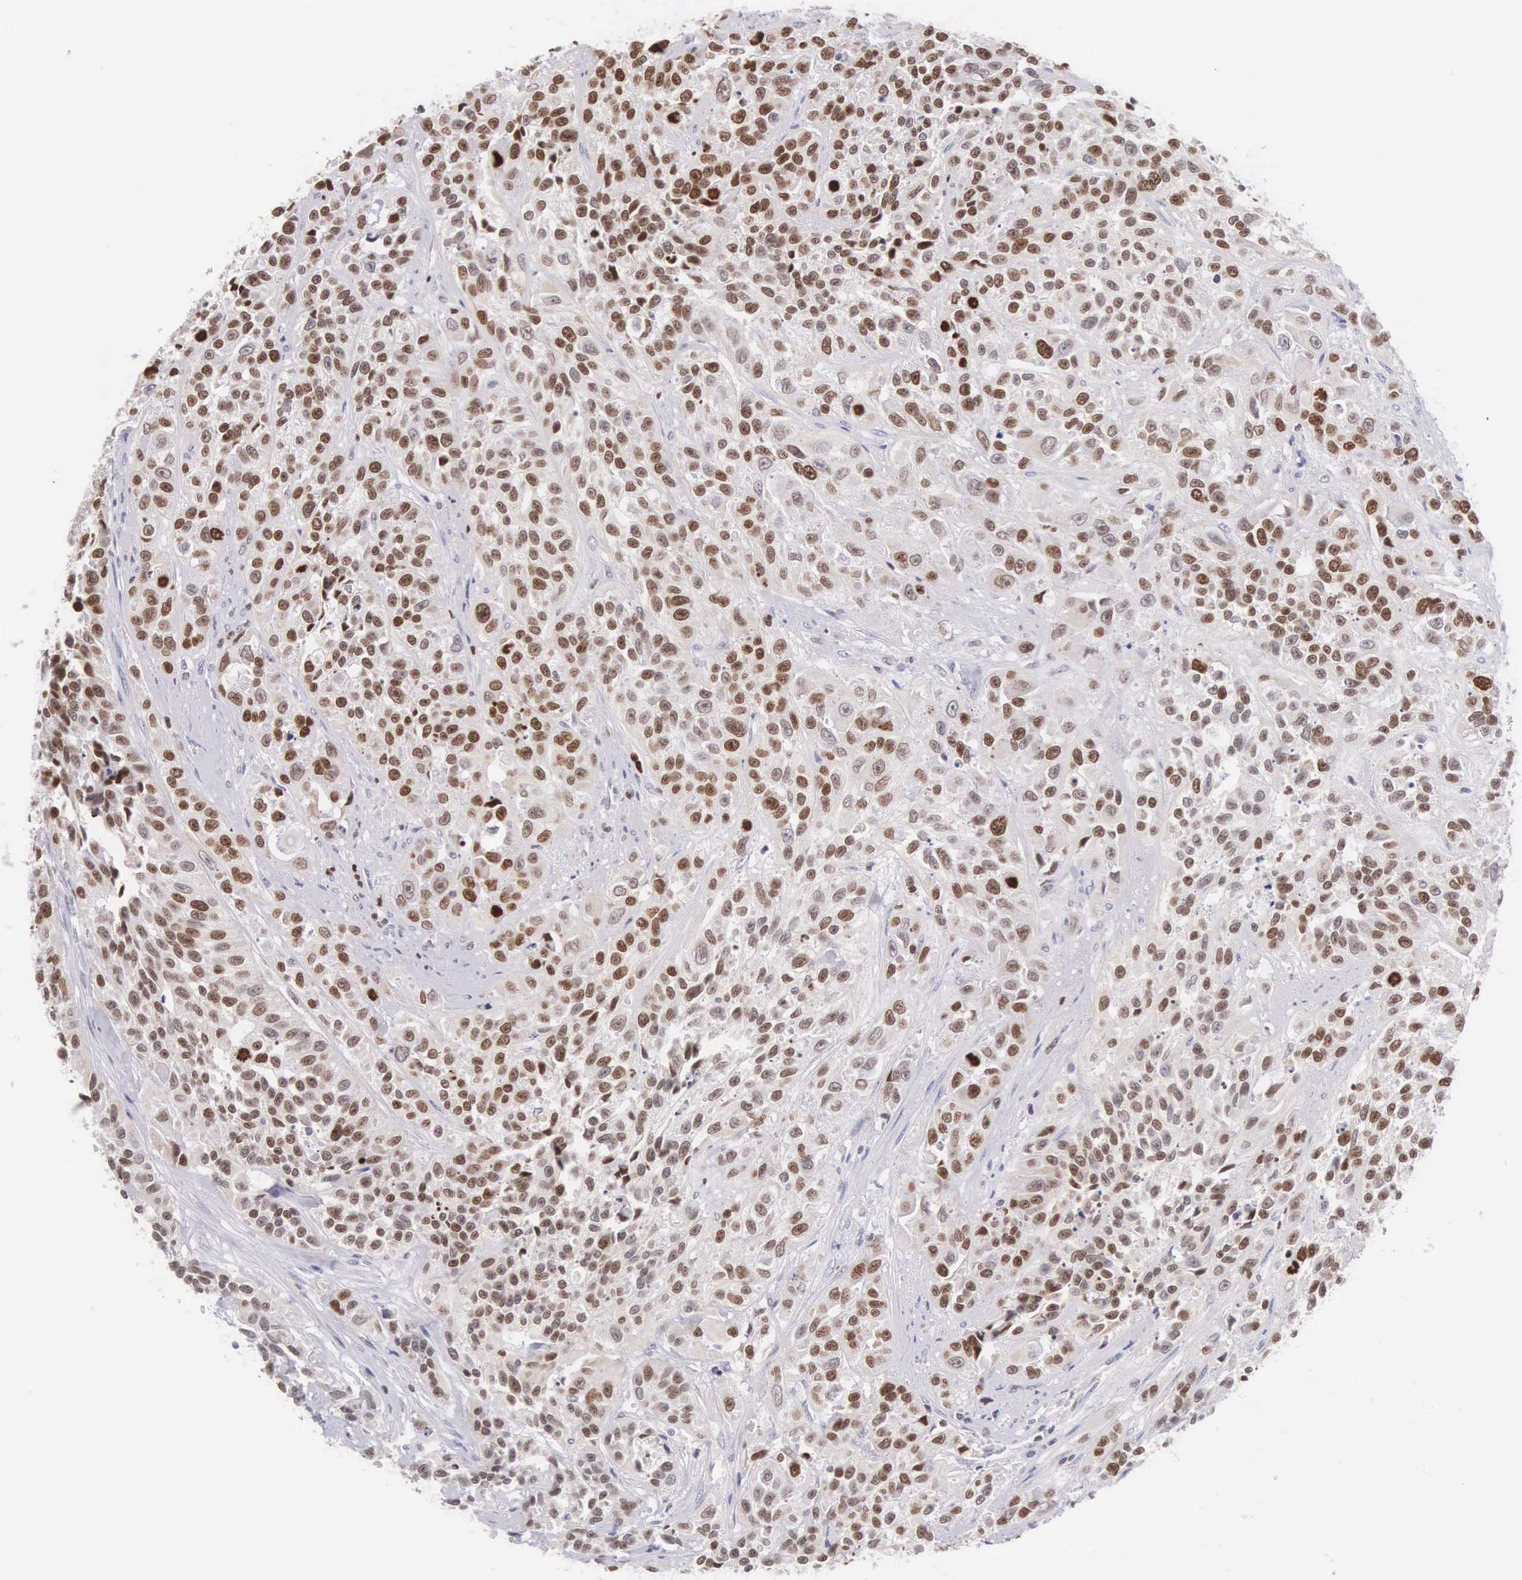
{"staining": {"intensity": "strong", "quantity": ">75%", "location": "nuclear"}, "tissue": "urothelial cancer", "cell_type": "Tumor cells", "image_type": "cancer", "snomed": [{"axis": "morphology", "description": "Urothelial carcinoma, High grade"}, {"axis": "topography", "description": "Urinary bladder"}], "caption": "Approximately >75% of tumor cells in human urothelial cancer demonstrate strong nuclear protein expression as visualized by brown immunohistochemical staining.", "gene": "VRK1", "patient": {"sex": "female", "age": 81}}